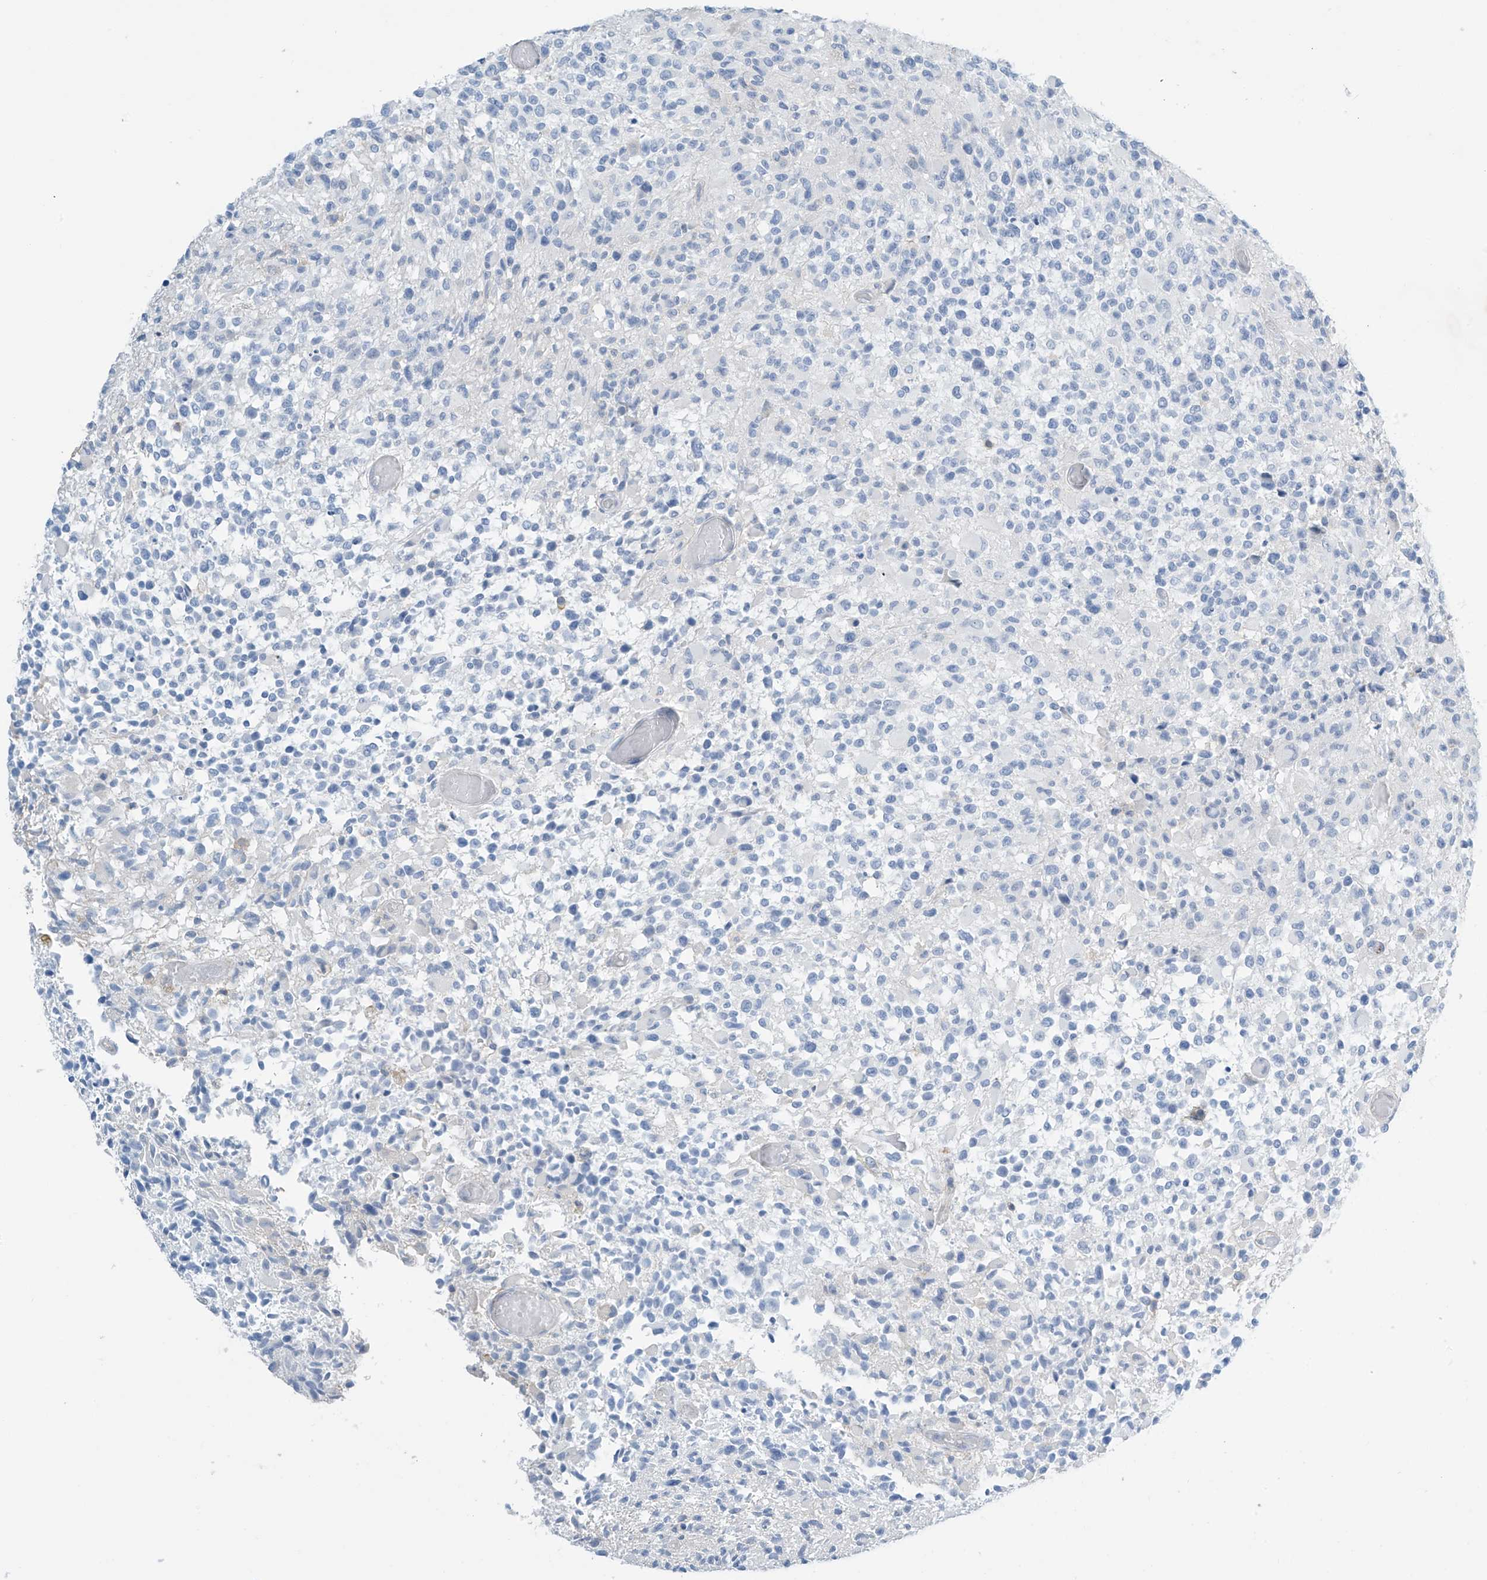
{"staining": {"intensity": "negative", "quantity": "none", "location": "none"}, "tissue": "glioma", "cell_type": "Tumor cells", "image_type": "cancer", "snomed": [{"axis": "morphology", "description": "Glioma, malignant, High grade"}, {"axis": "morphology", "description": "Glioblastoma, NOS"}, {"axis": "topography", "description": "Brain"}], "caption": "Glioblastoma was stained to show a protein in brown. There is no significant expression in tumor cells.", "gene": "ZNF846", "patient": {"sex": "male", "age": 60}}